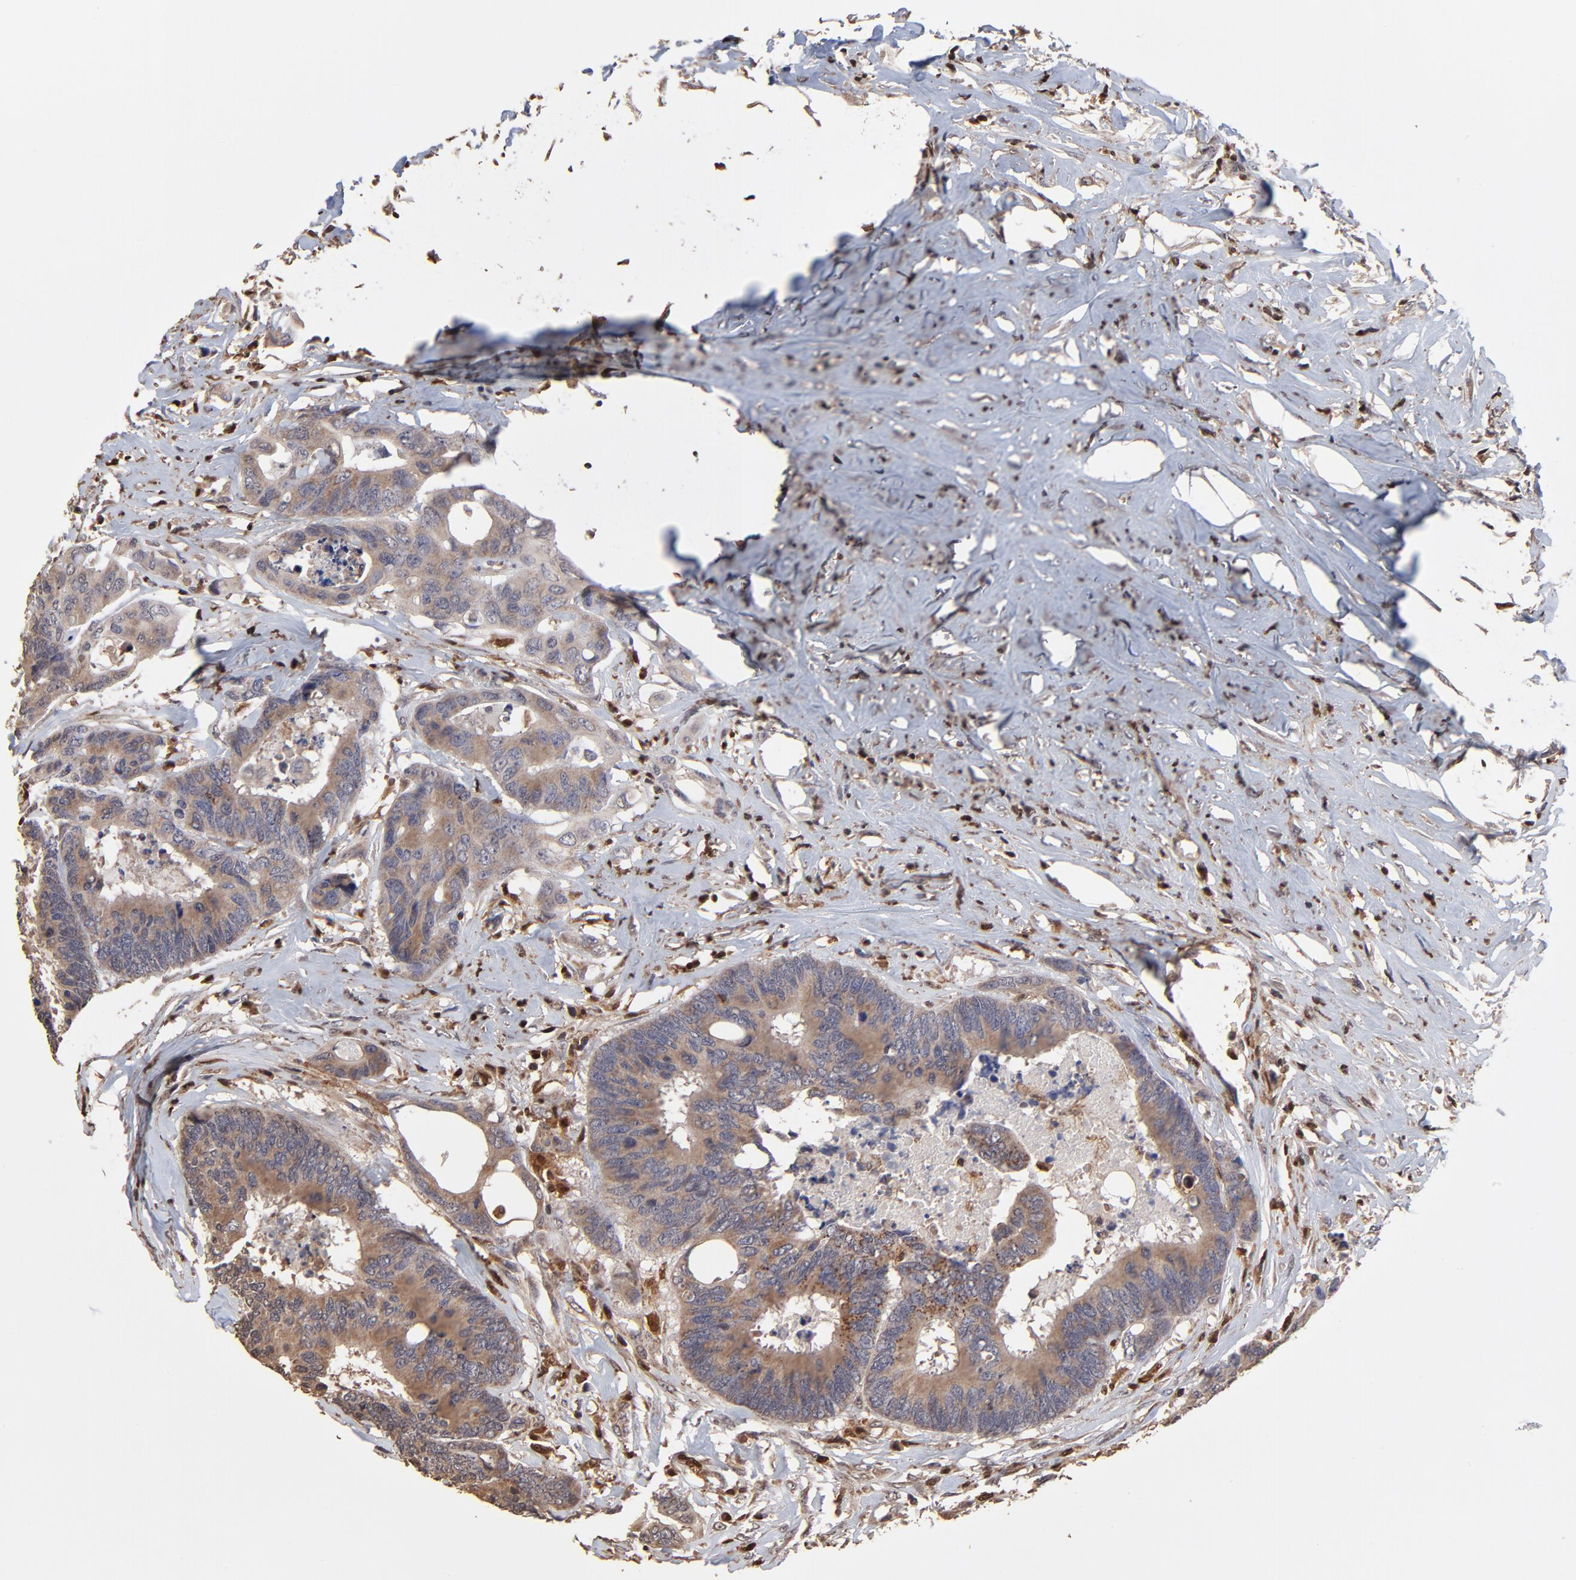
{"staining": {"intensity": "weak", "quantity": ">75%", "location": "cytoplasmic/membranous"}, "tissue": "colorectal cancer", "cell_type": "Tumor cells", "image_type": "cancer", "snomed": [{"axis": "morphology", "description": "Adenocarcinoma, NOS"}, {"axis": "topography", "description": "Rectum"}], "caption": "This photomicrograph displays IHC staining of human colorectal cancer (adenocarcinoma), with low weak cytoplasmic/membranous positivity in approximately >75% of tumor cells.", "gene": "CASP1", "patient": {"sex": "male", "age": 55}}